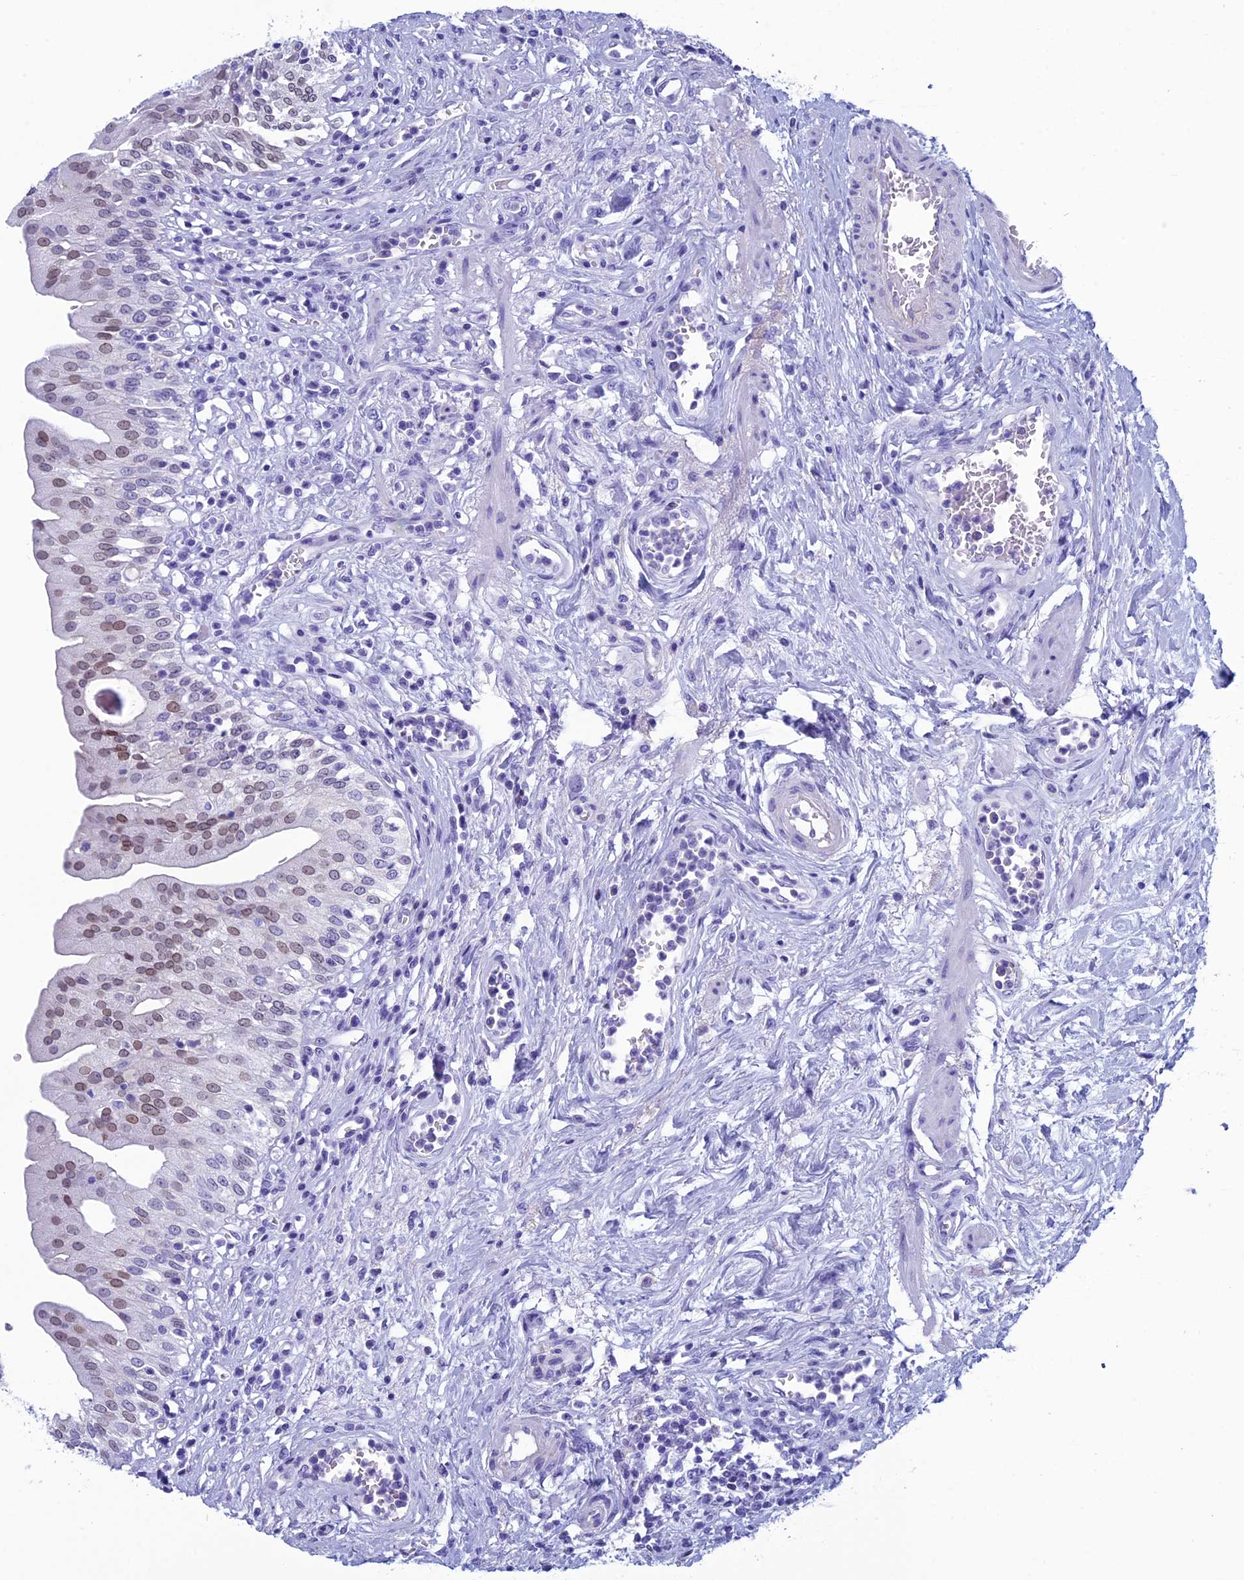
{"staining": {"intensity": "moderate", "quantity": "25%-75%", "location": "nuclear"}, "tissue": "urinary bladder", "cell_type": "Urothelial cells", "image_type": "normal", "snomed": [{"axis": "morphology", "description": "Normal tissue, NOS"}, {"axis": "morphology", "description": "Inflammation, NOS"}, {"axis": "topography", "description": "Urinary bladder"}], "caption": "About 25%-75% of urothelial cells in benign human urinary bladder exhibit moderate nuclear protein expression as visualized by brown immunohistochemical staining.", "gene": "FAM169A", "patient": {"sex": "male", "age": 63}}